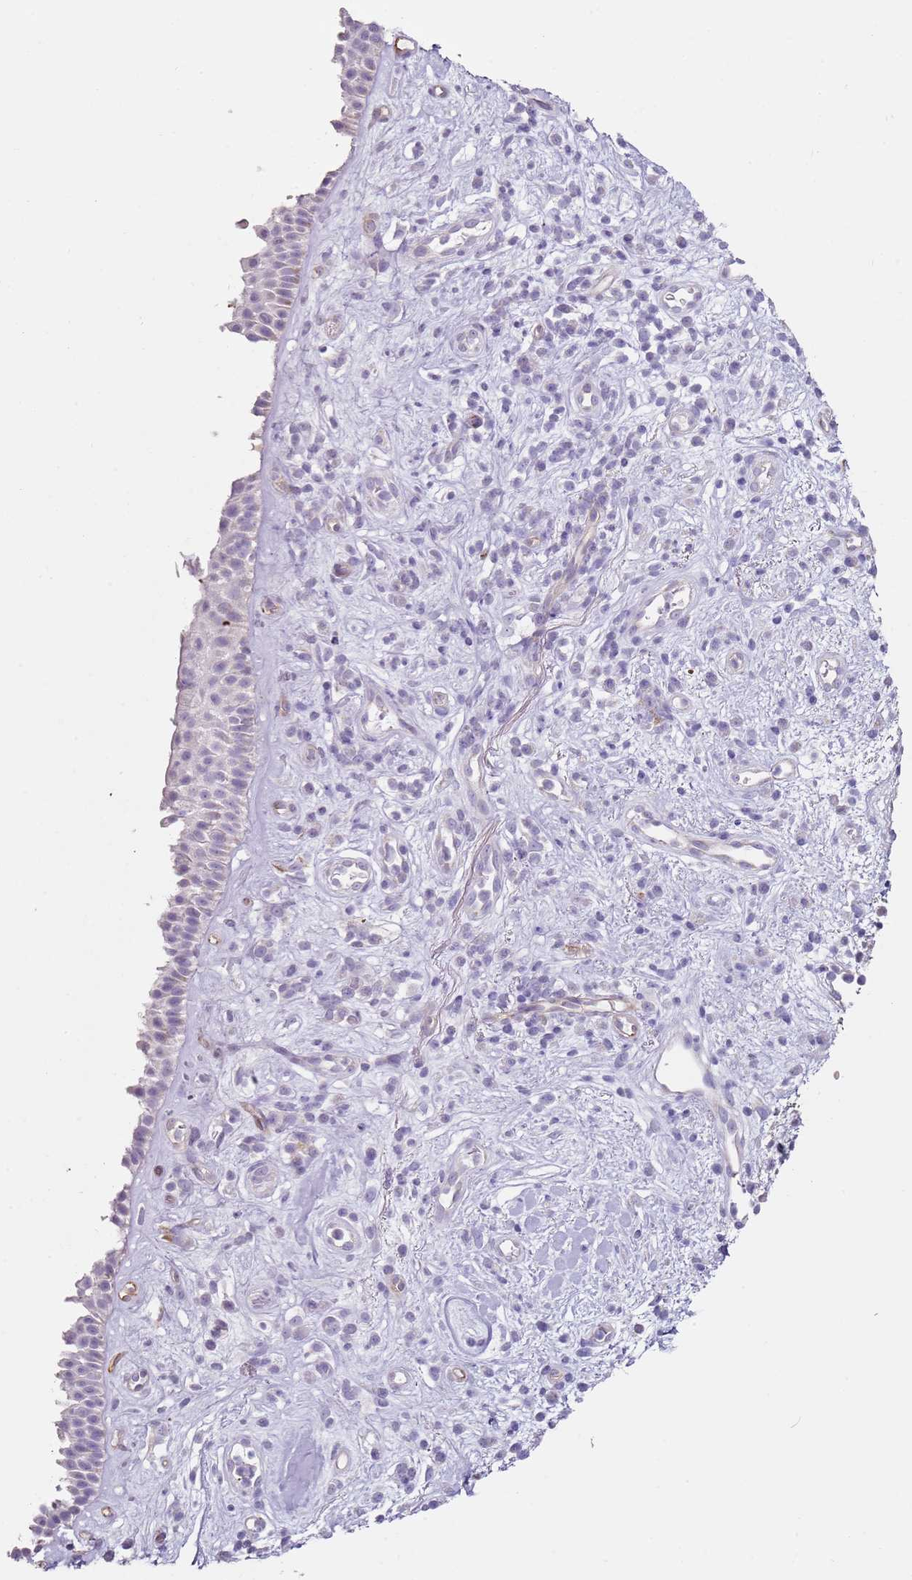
{"staining": {"intensity": "weak", "quantity": "<25%", "location": "cytoplasmic/membranous"}, "tissue": "nasopharynx", "cell_type": "Respiratory epithelial cells", "image_type": "normal", "snomed": [{"axis": "morphology", "description": "Normal tissue, NOS"}, {"axis": "morphology", "description": "Squamous cell carcinoma, NOS"}, {"axis": "topography", "description": "Nasopharynx"}, {"axis": "topography", "description": "Head-Neck"}], "caption": "Immunohistochemical staining of benign human nasopharynx exhibits no significant staining in respiratory epithelial cells.", "gene": "ALS2", "patient": {"sex": "male", "age": 85}}